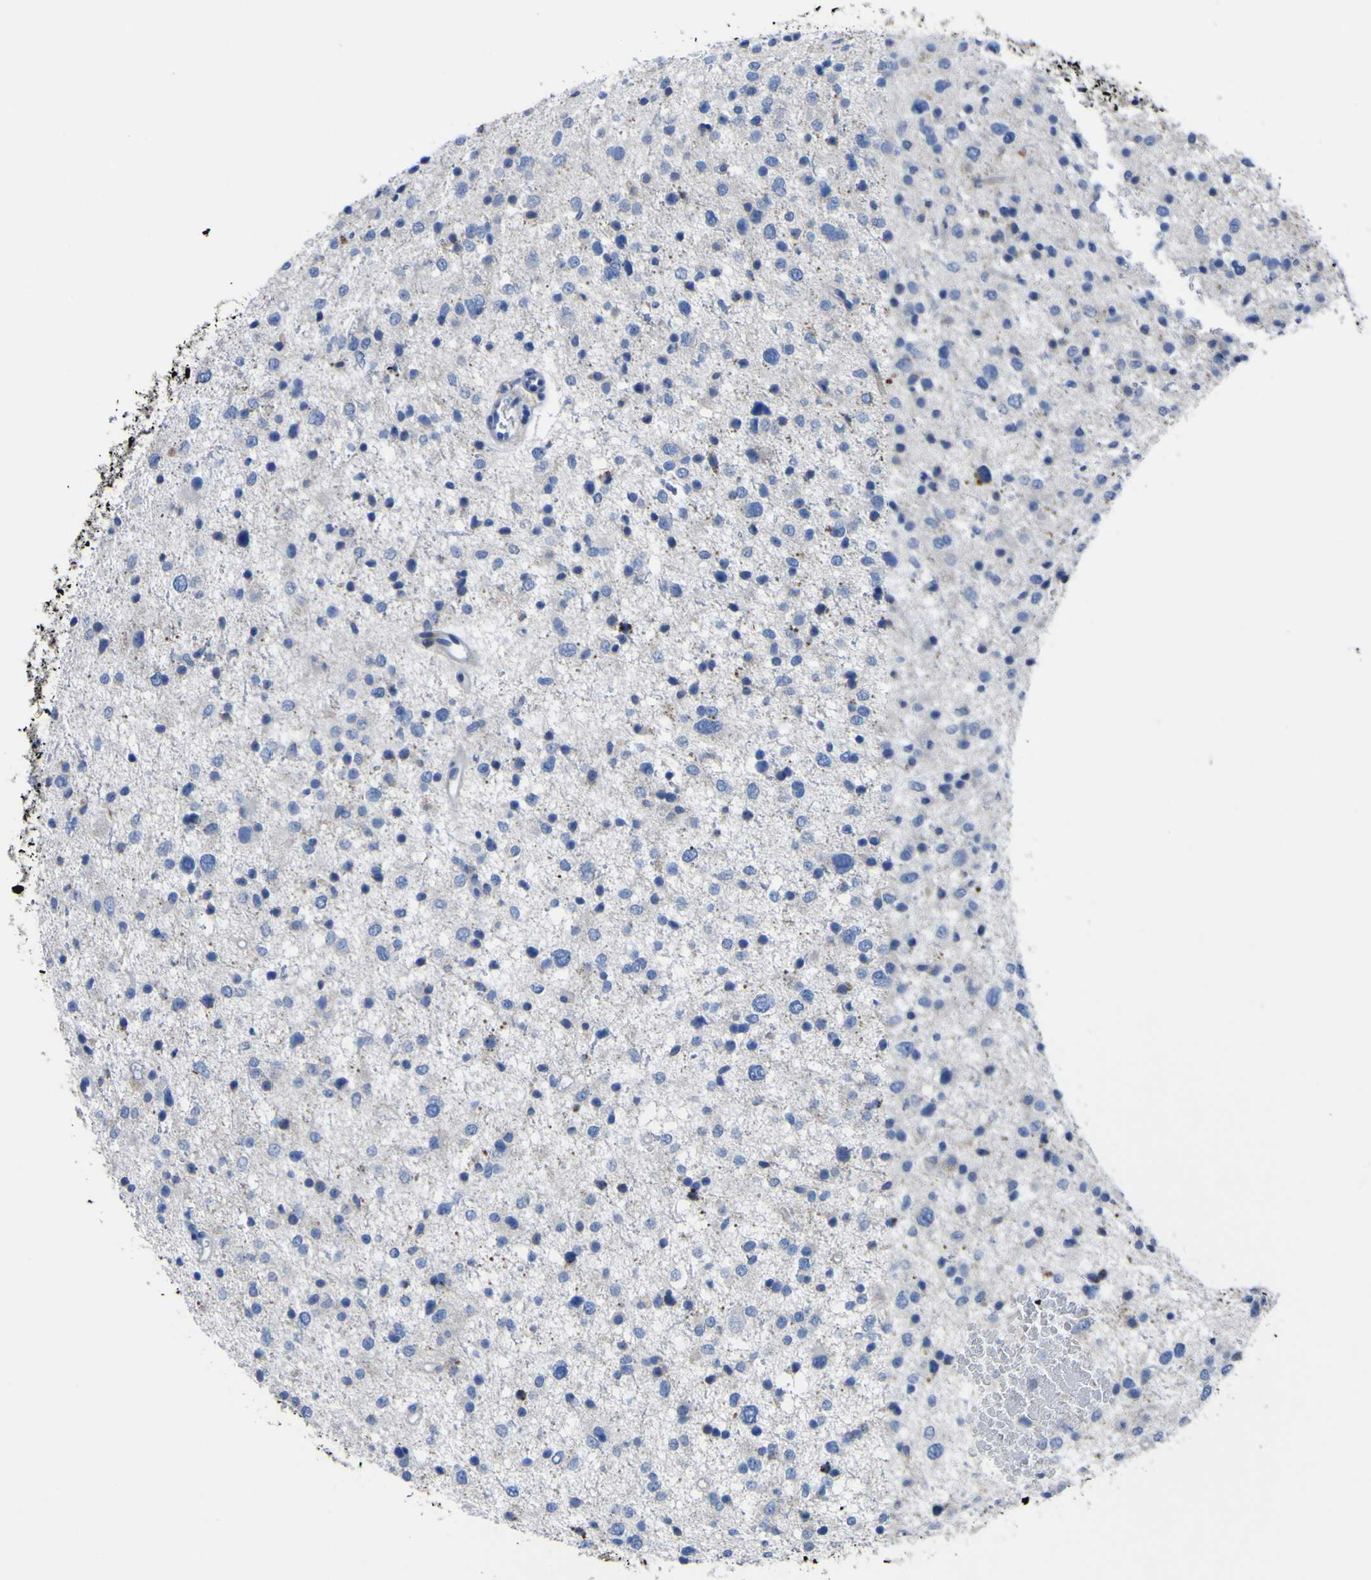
{"staining": {"intensity": "negative", "quantity": "none", "location": "none"}, "tissue": "glioma", "cell_type": "Tumor cells", "image_type": "cancer", "snomed": [{"axis": "morphology", "description": "Glioma, malignant, Low grade"}, {"axis": "topography", "description": "Brain"}], "caption": "Human malignant glioma (low-grade) stained for a protein using immunohistochemistry (IHC) exhibits no expression in tumor cells.", "gene": "AGO4", "patient": {"sex": "female", "age": 37}}